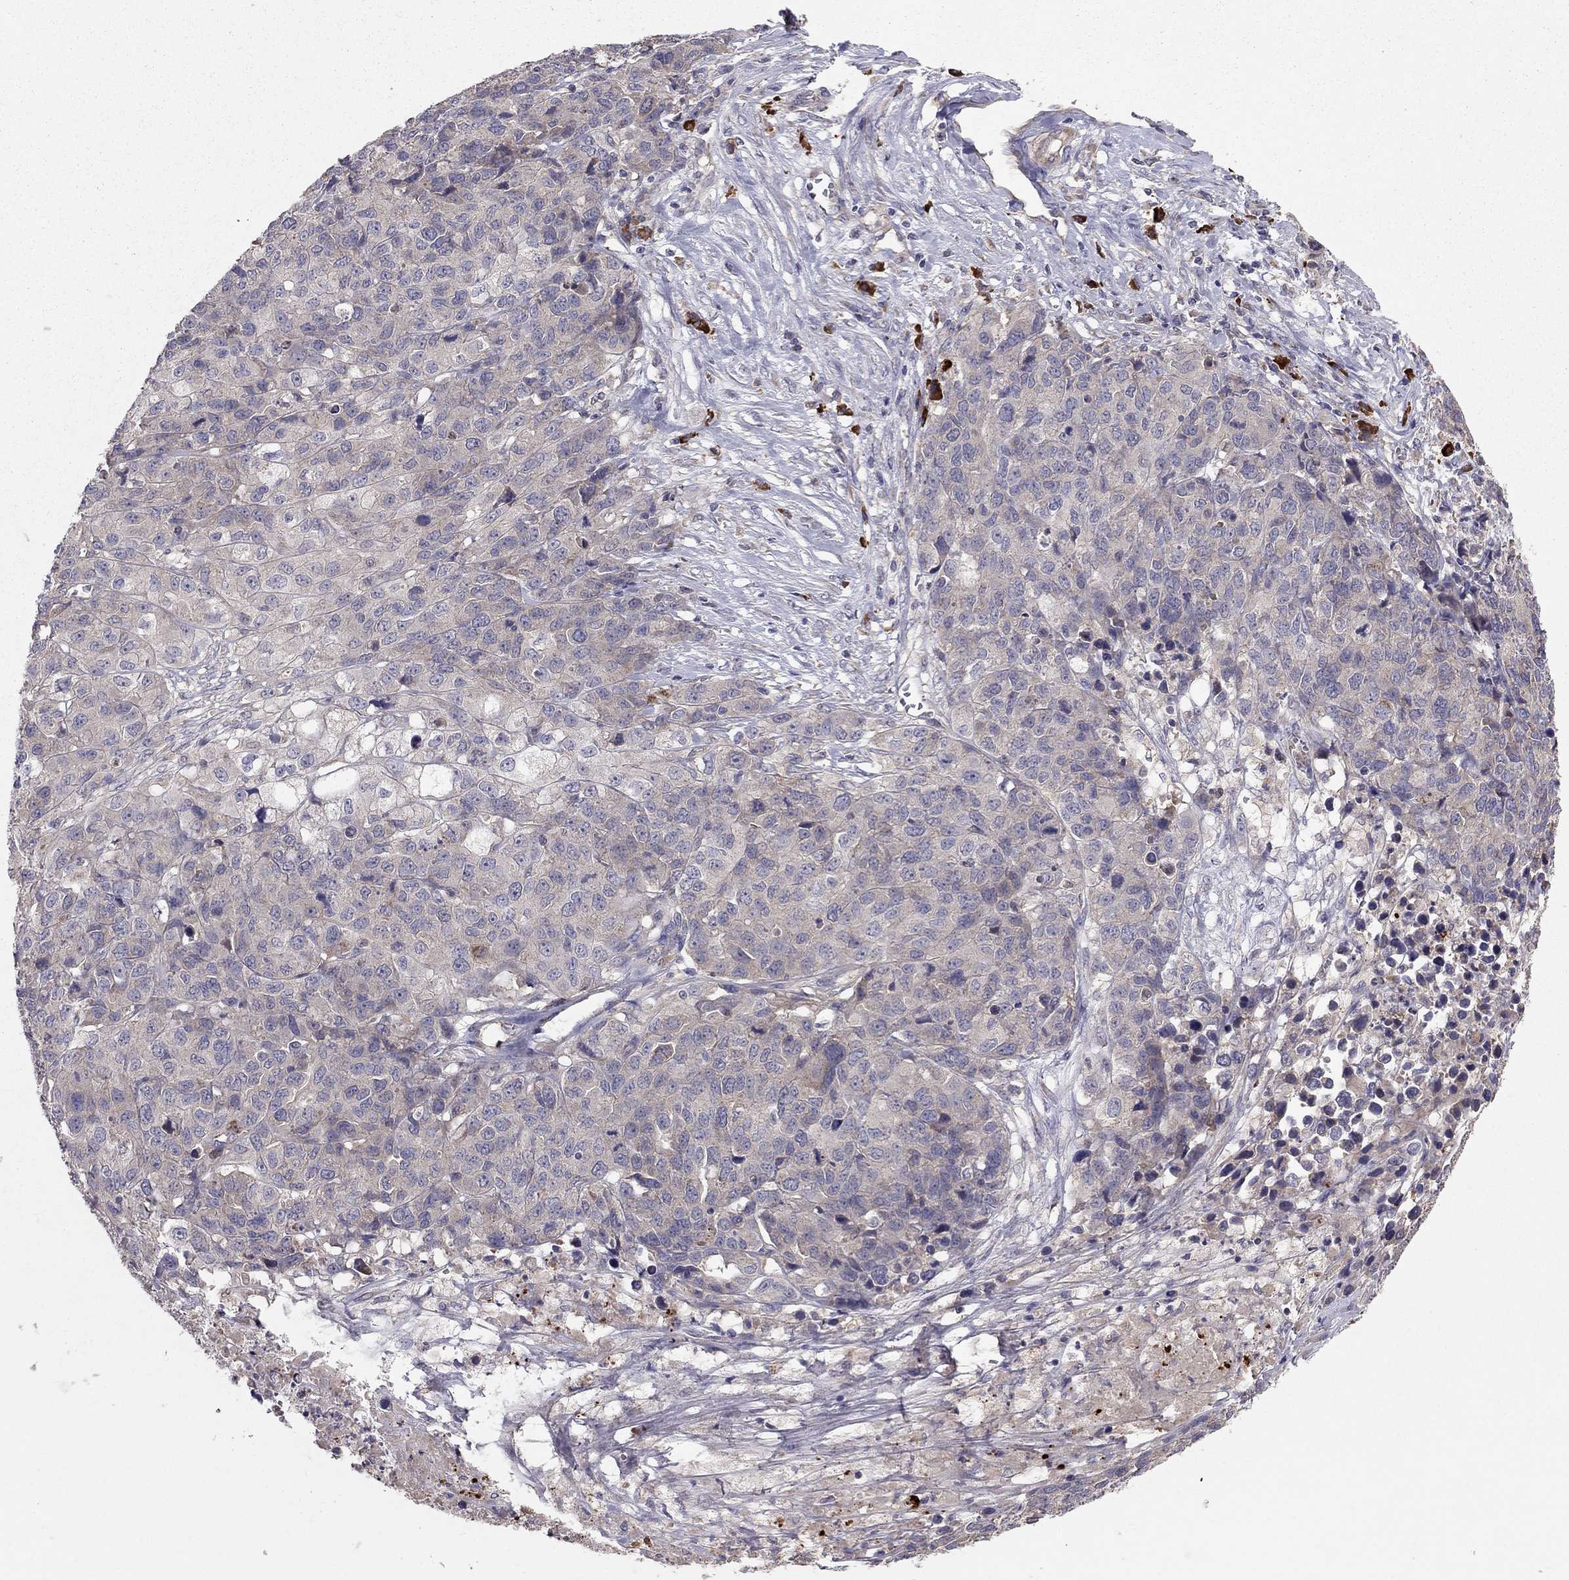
{"staining": {"intensity": "weak", "quantity": "<25%", "location": "cytoplasmic/membranous"}, "tissue": "ovarian cancer", "cell_type": "Tumor cells", "image_type": "cancer", "snomed": [{"axis": "morphology", "description": "Cystadenocarcinoma, serous, NOS"}, {"axis": "topography", "description": "Ovary"}], "caption": "High magnification brightfield microscopy of ovarian cancer (serous cystadenocarcinoma) stained with DAB (3,3'-diaminobenzidine) (brown) and counterstained with hematoxylin (blue): tumor cells show no significant positivity.", "gene": "PIK3CG", "patient": {"sex": "female", "age": 87}}